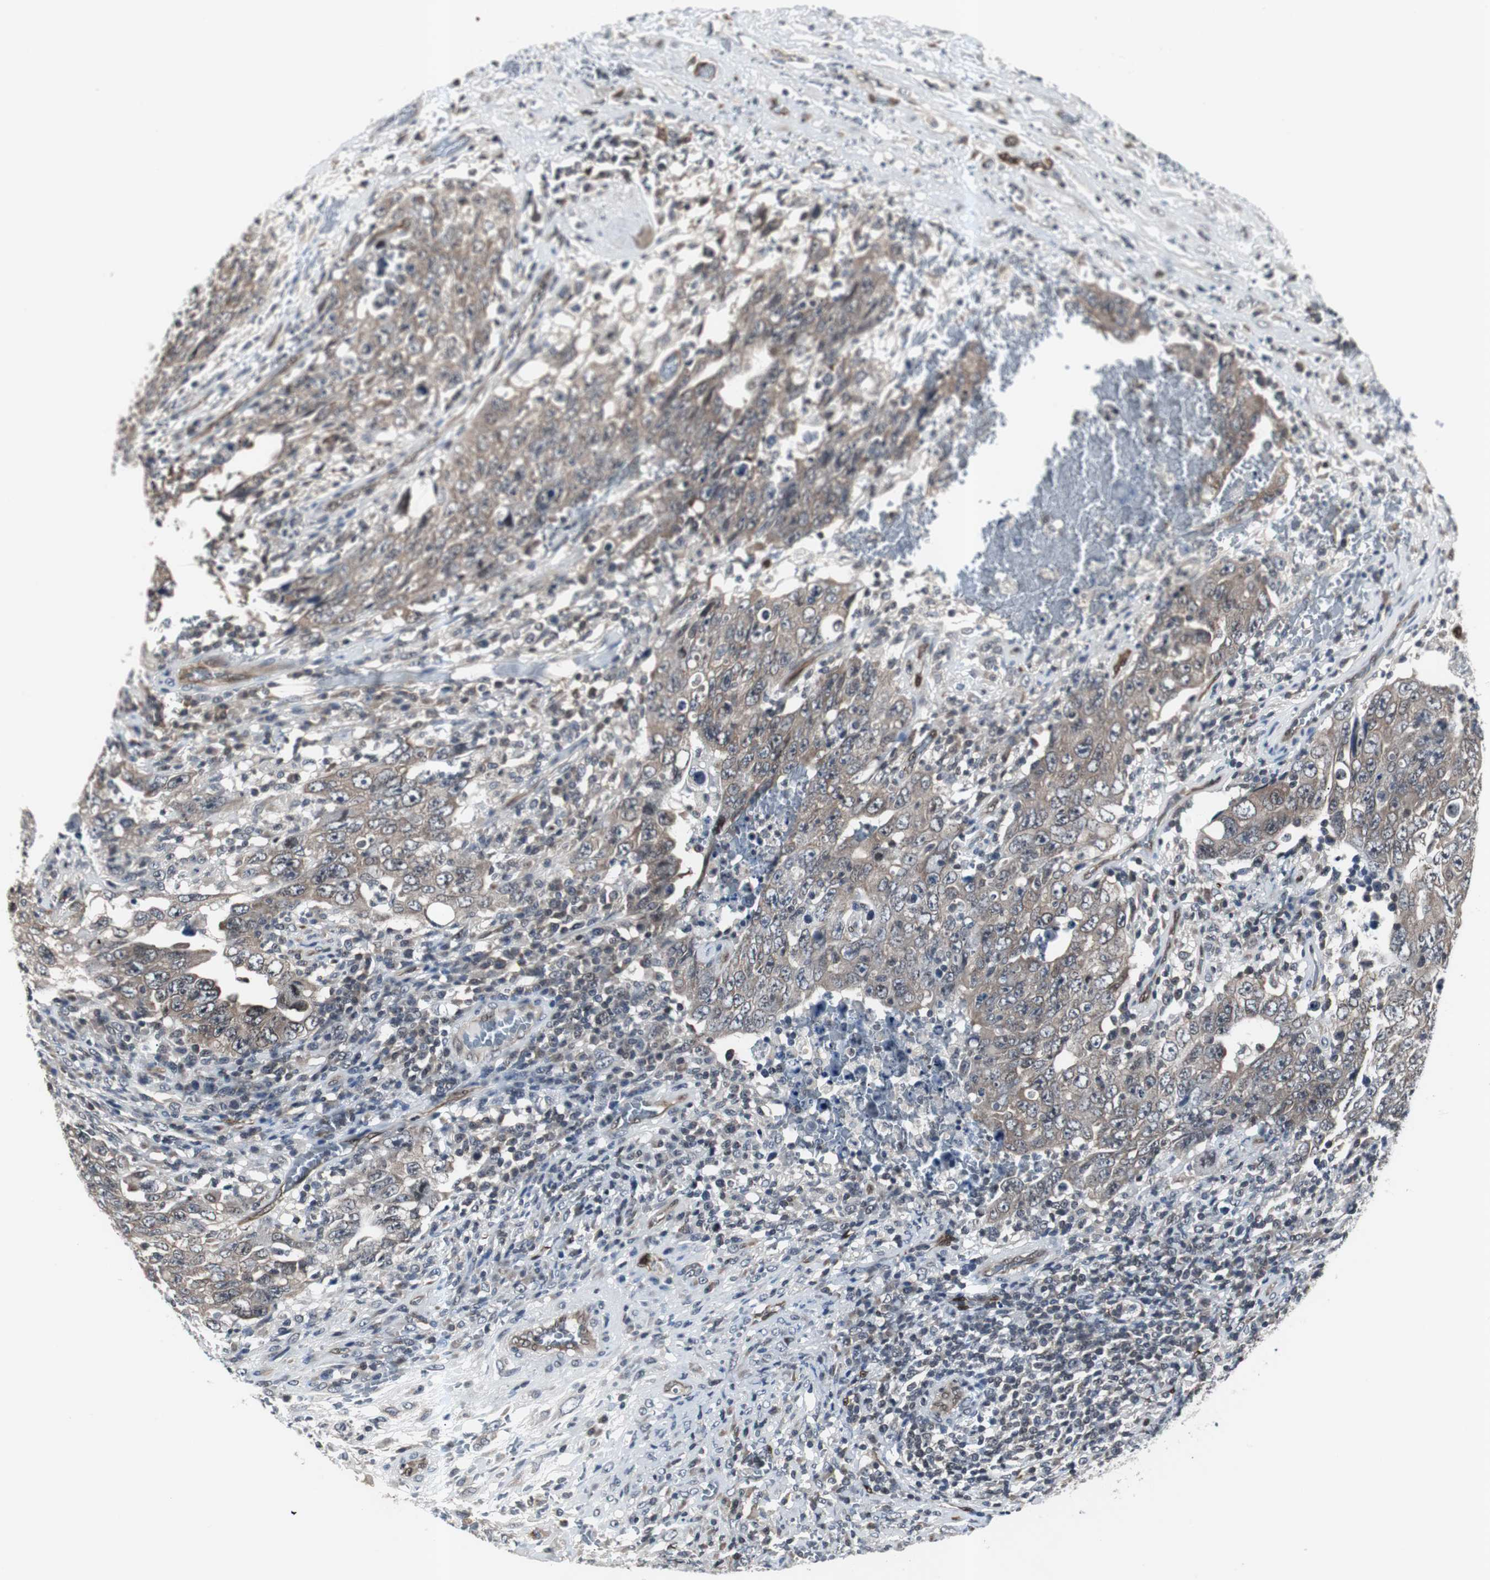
{"staining": {"intensity": "weak", "quantity": ">75%", "location": "cytoplasmic/membranous"}, "tissue": "testis cancer", "cell_type": "Tumor cells", "image_type": "cancer", "snomed": [{"axis": "morphology", "description": "Carcinoma, Embryonal, NOS"}, {"axis": "topography", "description": "Testis"}], "caption": "Testis cancer (embryonal carcinoma) was stained to show a protein in brown. There is low levels of weak cytoplasmic/membranous expression in about >75% of tumor cells.", "gene": "SMAD1", "patient": {"sex": "male", "age": 26}}